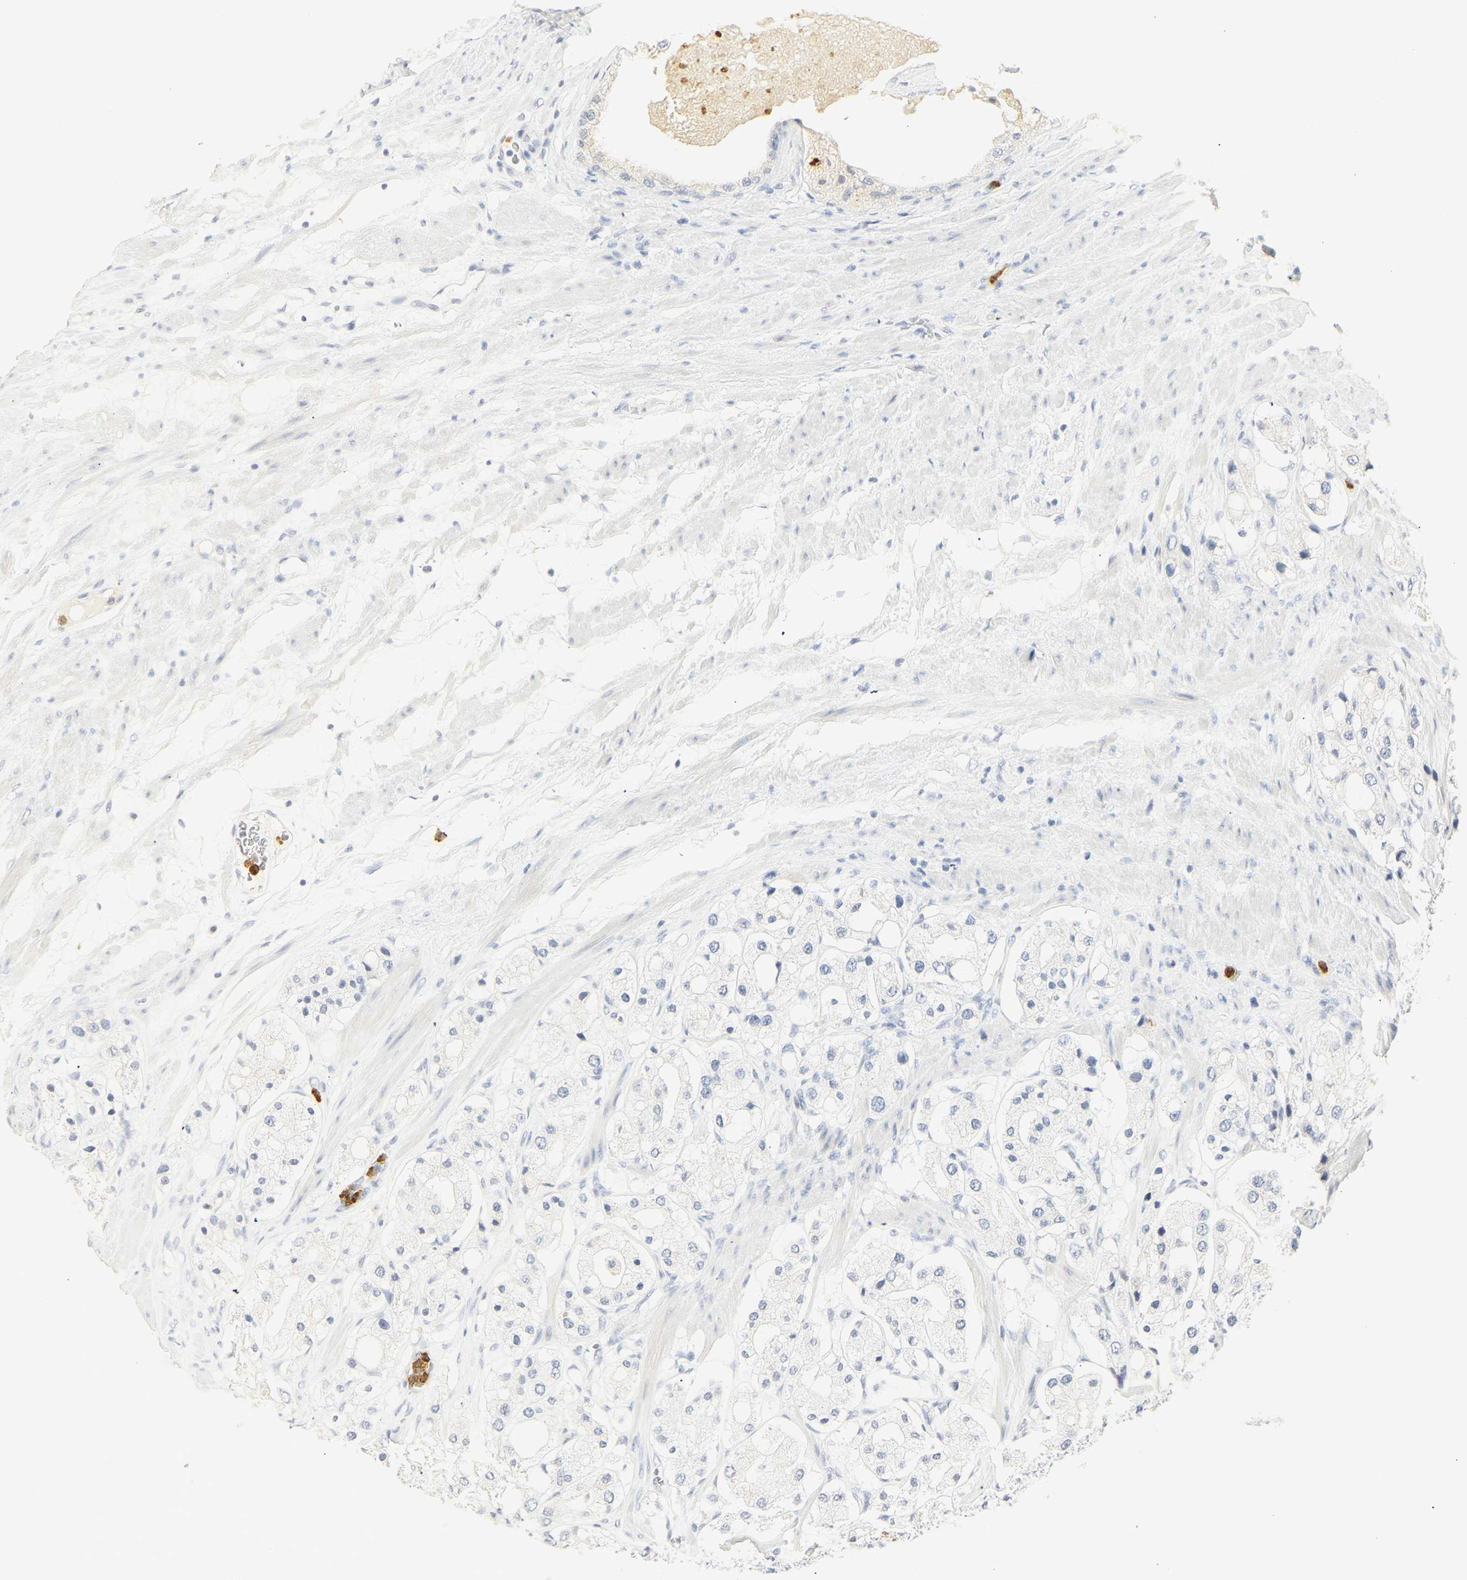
{"staining": {"intensity": "negative", "quantity": "none", "location": "none"}, "tissue": "prostate cancer", "cell_type": "Tumor cells", "image_type": "cancer", "snomed": [{"axis": "morphology", "description": "Adenocarcinoma, High grade"}, {"axis": "topography", "description": "Prostate"}], "caption": "There is no significant positivity in tumor cells of high-grade adenocarcinoma (prostate). Brightfield microscopy of immunohistochemistry stained with DAB (brown) and hematoxylin (blue), captured at high magnification.", "gene": "MPO", "patient": {"sex": "male", "age": 65}}